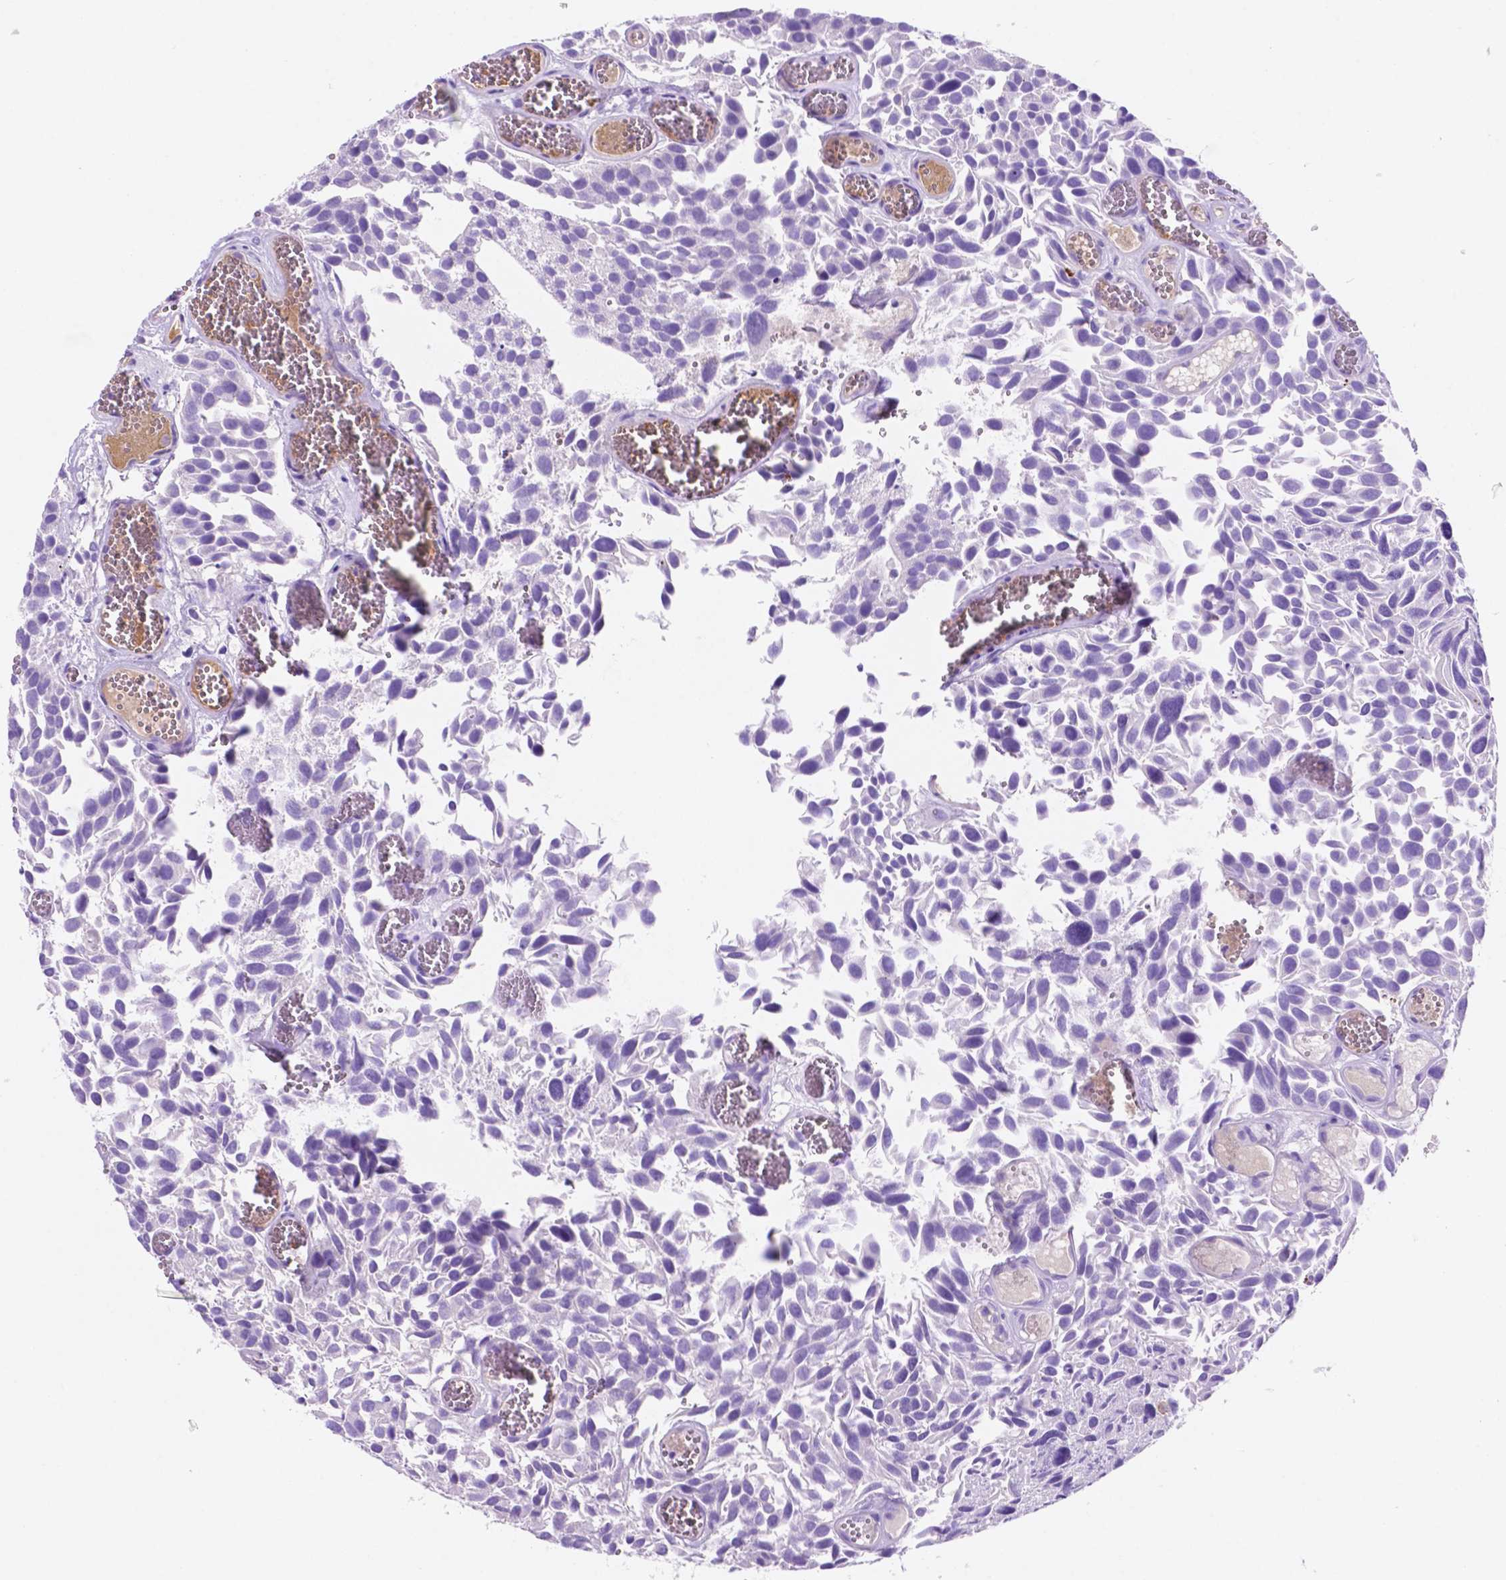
{"staining": {"intensity": "negative", "quantity": "none", "location": "none"}, "tissue": "urothelial cancer", "cell_type": "Tumor cells", "image_type": "cancer", "snomed": [{"axis": "morphology", "description": "Urothelial carcinoma, Low grade"}, {"axis": "topography", "description": "Urinary bladder"}], "caption": "This histopathology image is of urothelial carcinoma (low-grade) stained with immunohistochemistry (IHC) to label a protein in brown with the nuclei are counter-stained blue. There is no positivity in tumor cells.", "gene": "FOXB2", "patient": {"sex": "female", "age": 69}}